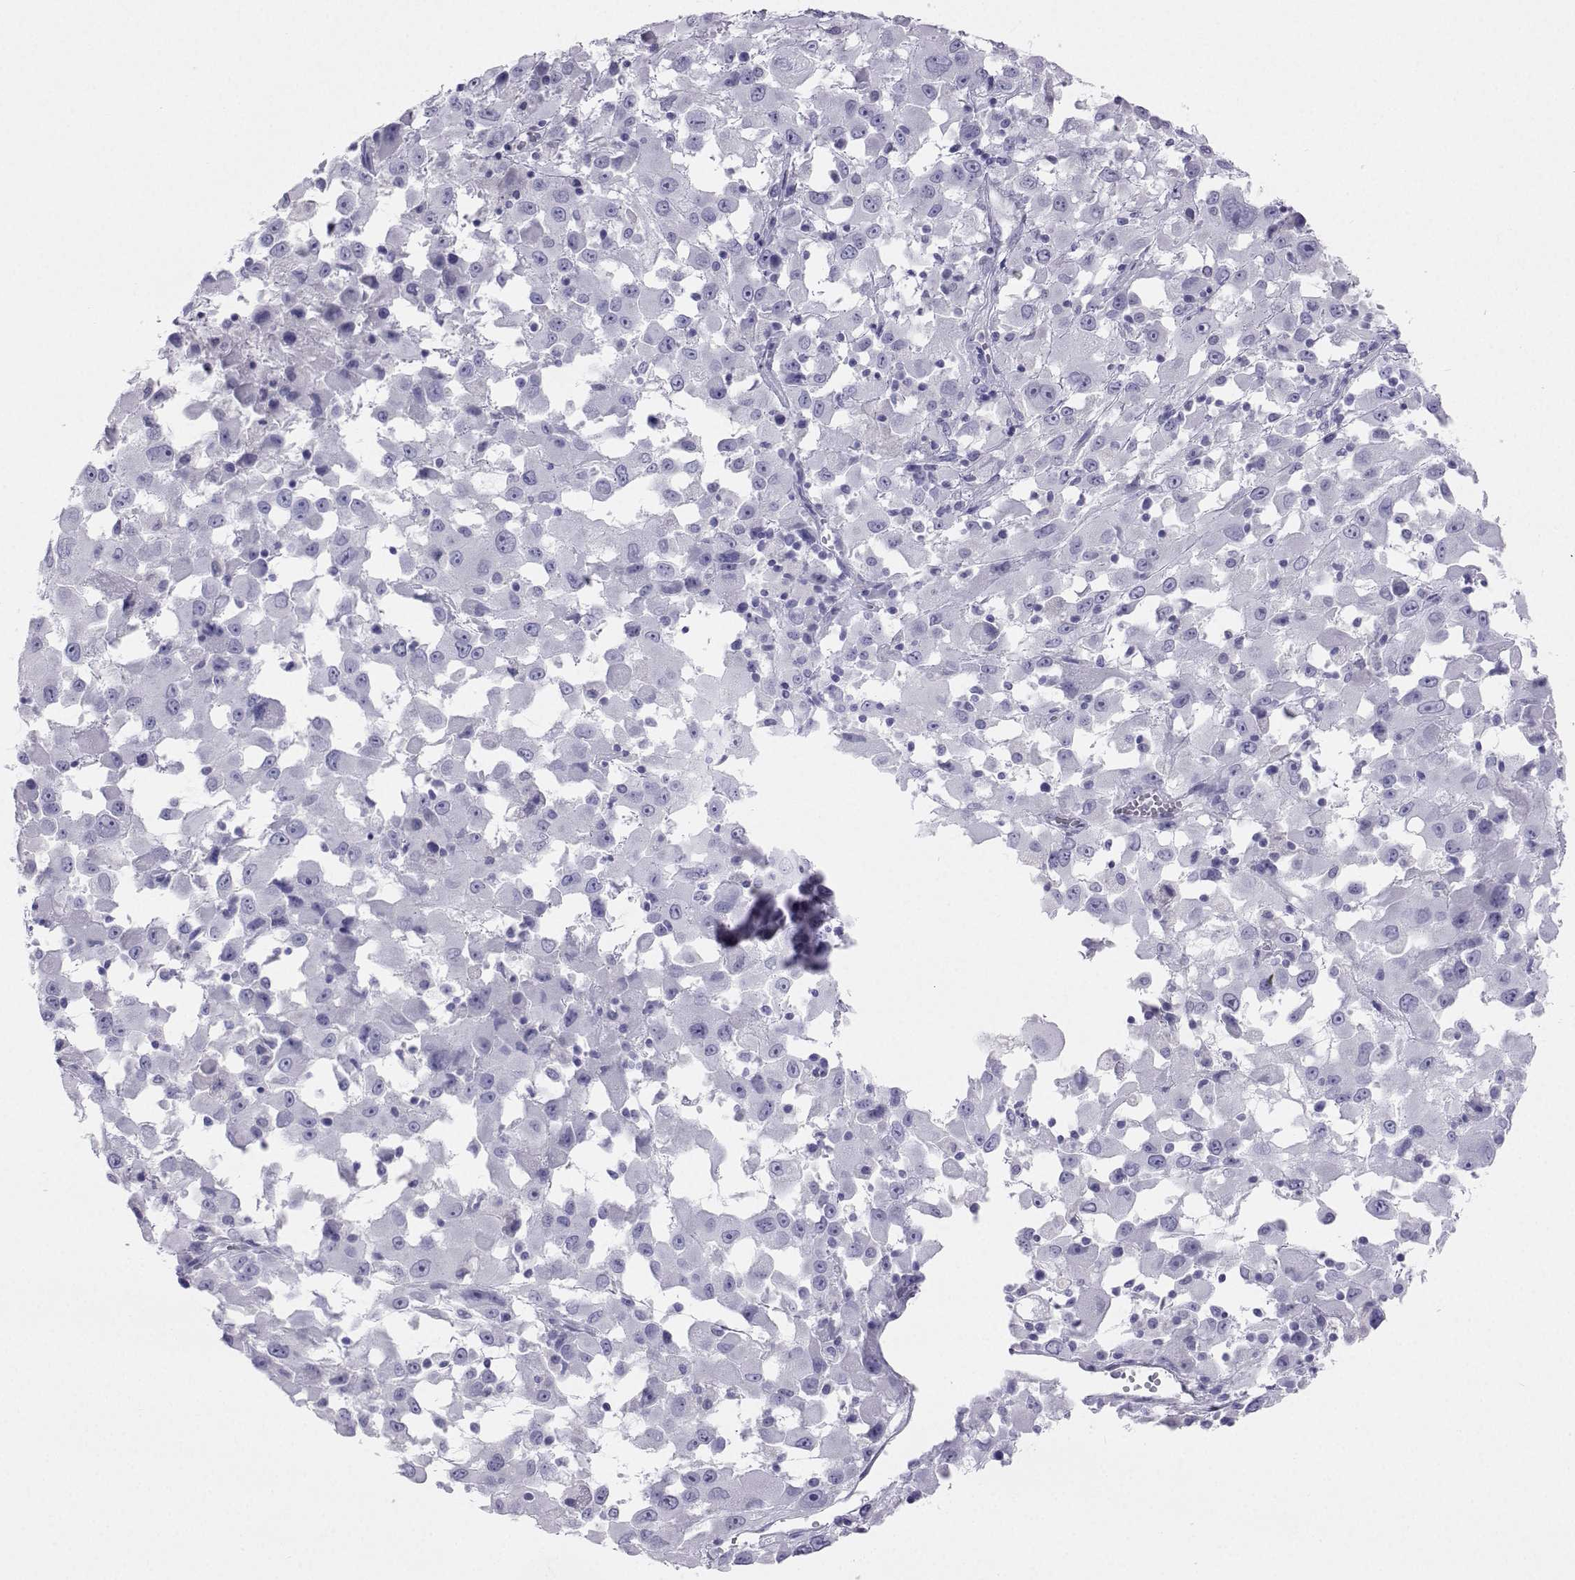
{"staining": {"intensity": "negative", "quantity": "none", "location": "none"}, "tissue": "melanoma", "cell_type": "Tumor cells", "image_type": "cancer", "snomed": [{"axis": "morphology", "description": "Malignant melanoma, Metastatic site"}, {"axis": "topography", "description": "Soft tissue"}], "caption": "DAB (3,3'-diaminobenzidine) immunohistochemical staining of melanoma reveals no significant positivity in tumor cells. (DAB (3,3'-diaminobenzidine) IHC, high magnification).", "gene": "PLIN4", "patient": {"sex": "male", "age": 50}}